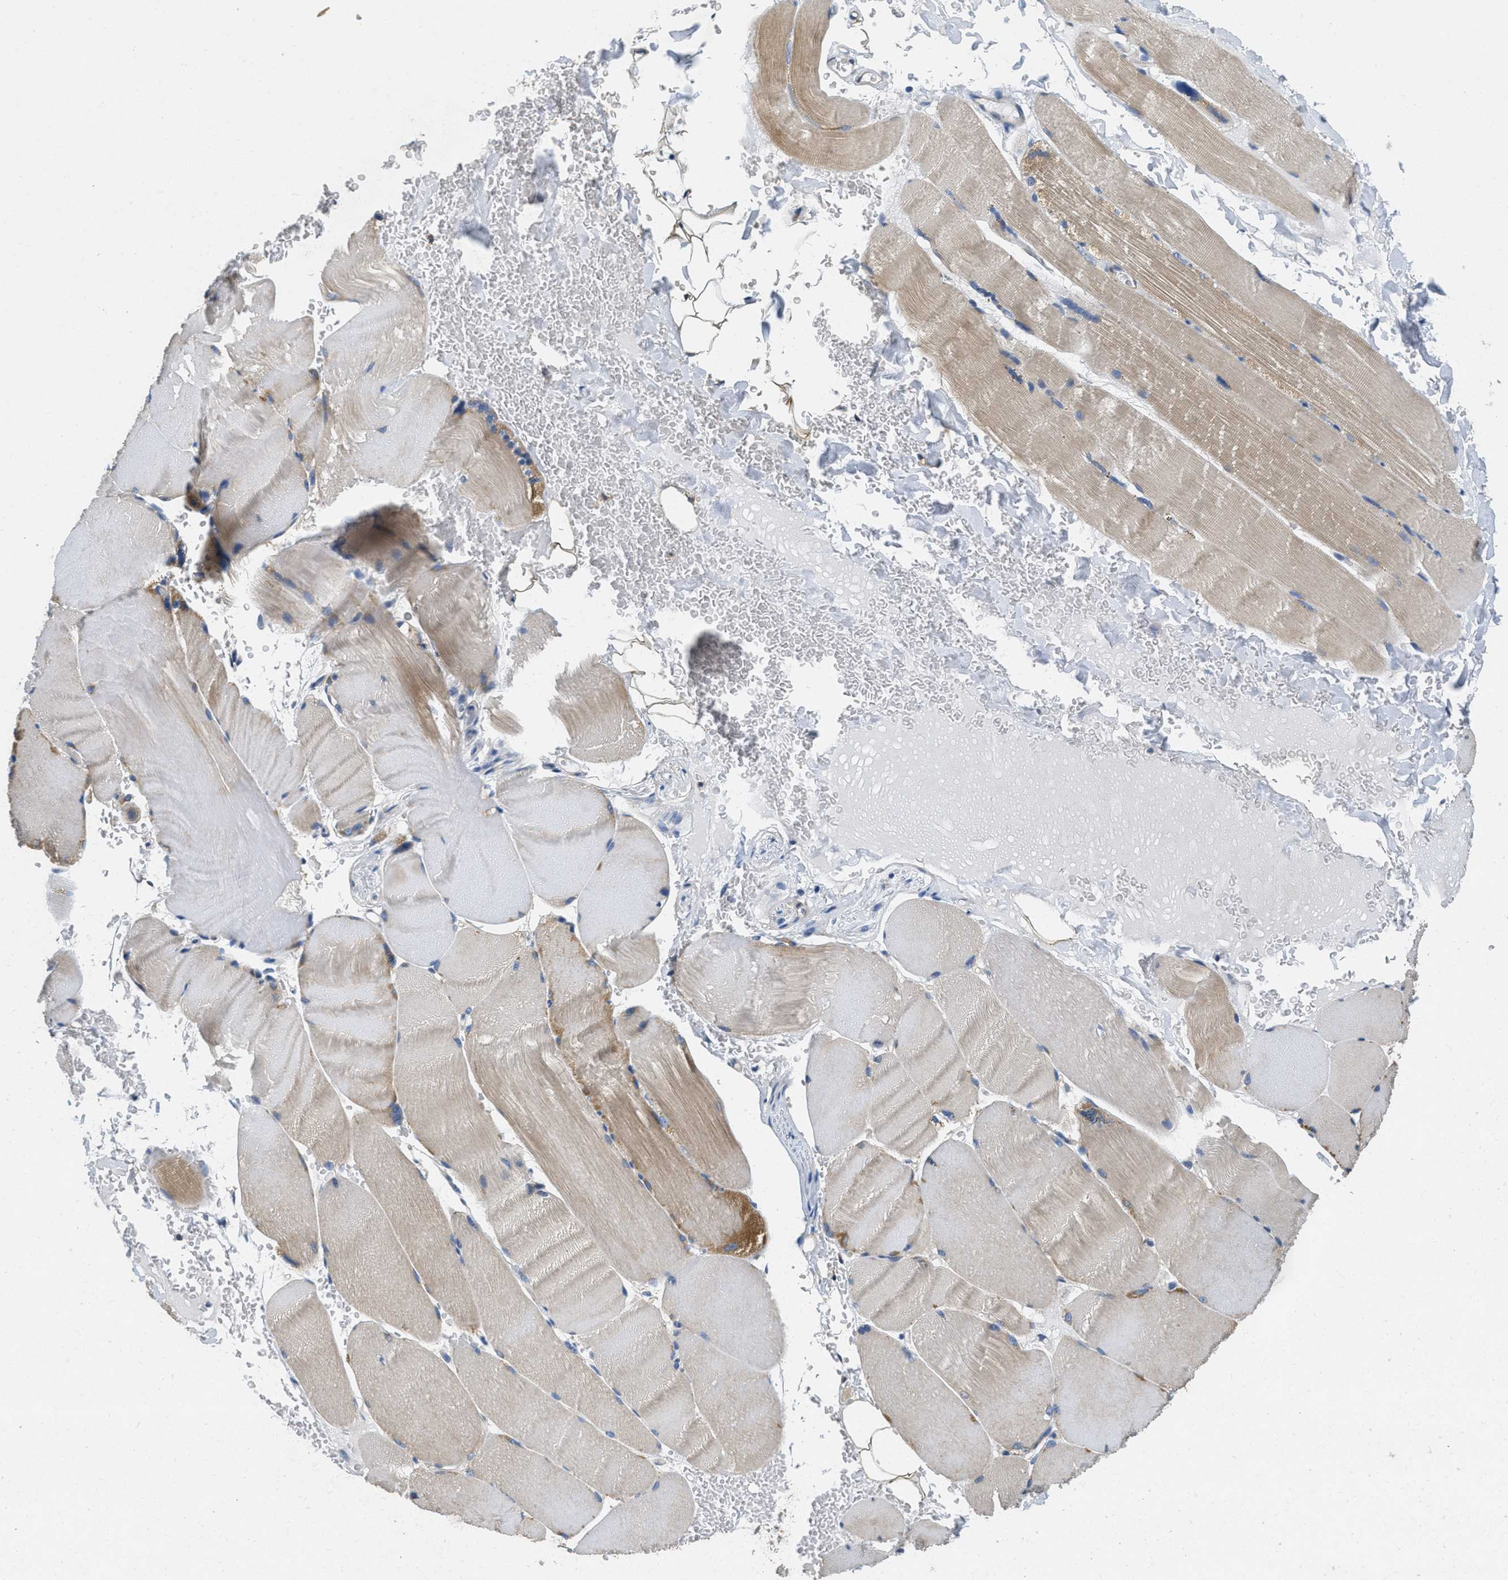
{"staining": {"intensity": "moderate", "quantity": "25%-75%", "location": "cytoplasmic/membranous"}, "tissue": "skeletal muscle", "cell_type": "Myocytes", "image_type": "normal", "snomed": [{"axis": "morphology", "description": "Normal tissue, NOS"}, {"axis": "topography", "description": "Skin"}, {"axis": "topography", "description": "Skeletal muscle"}], "caption": "This photomicrograph reveals IHC staining of normal human skeletal muscle, with medium moderate cytoplasmic/membranous staining in approximately 25%-75% of myocytes.", "gene": "TOMM70", "patient": {"sex": "male", "age": 83}}